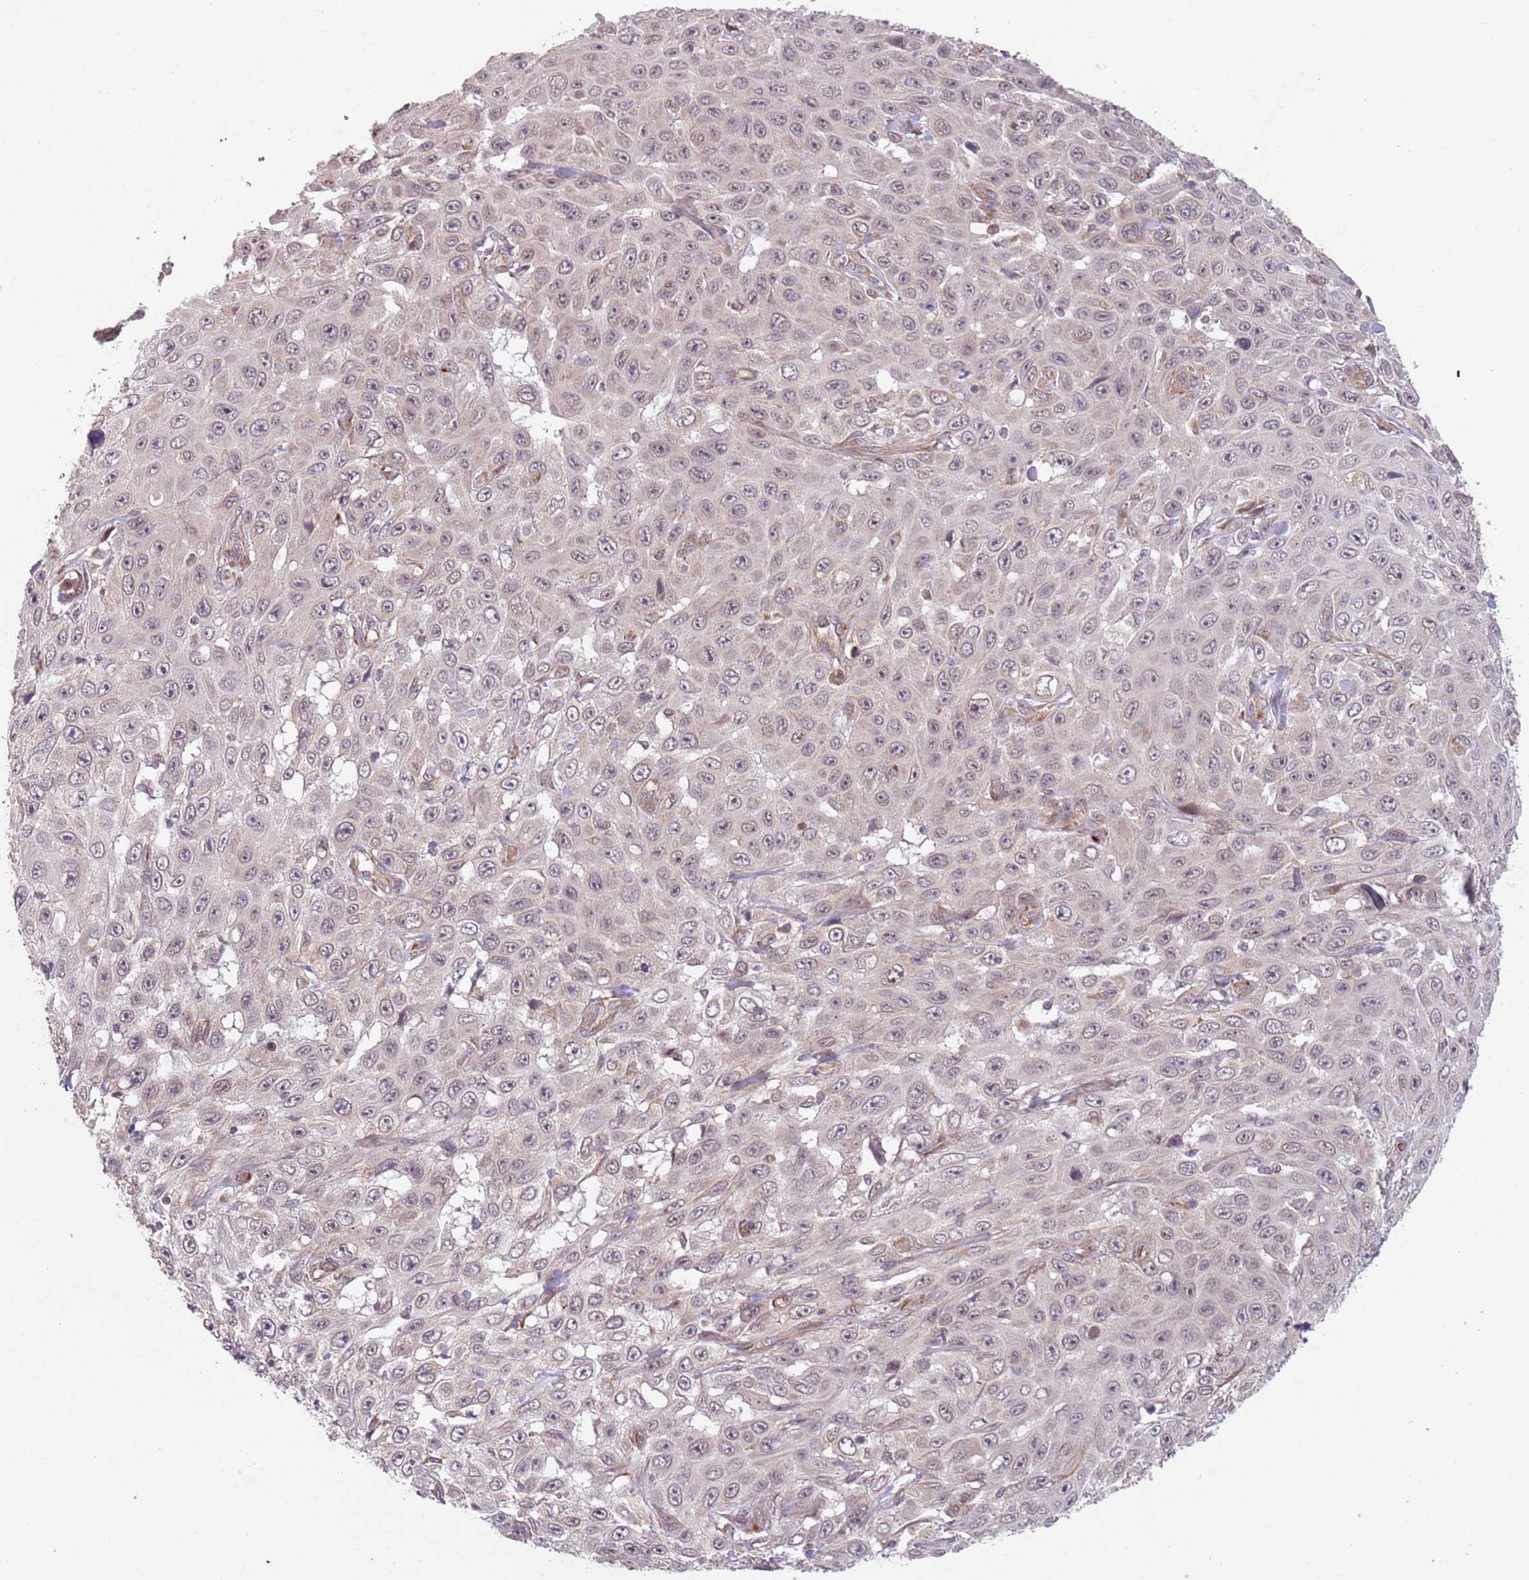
{"staining": {"intensity": "weak", "quantity": ">75%", "location": "nuclear"}, "tissue": "skin cancer", "cell_type": "Tumor cells", "image_type": "cancer", "snomed": [{"axis": "morphology", "description": "Squamous cell carcinoma, NOS"}, {"axis": "topography", "description": "Skin"}], "caption": "Immunohistochemistry micrograph of human skin cancer (squamous cell carcinoma) stained for a protein (brown), which displays low levels of weak nuclear expression in approximately >75% of tumor cells.", "gene": "CHD9", "patient": {"sex": "male", "age": 82}}